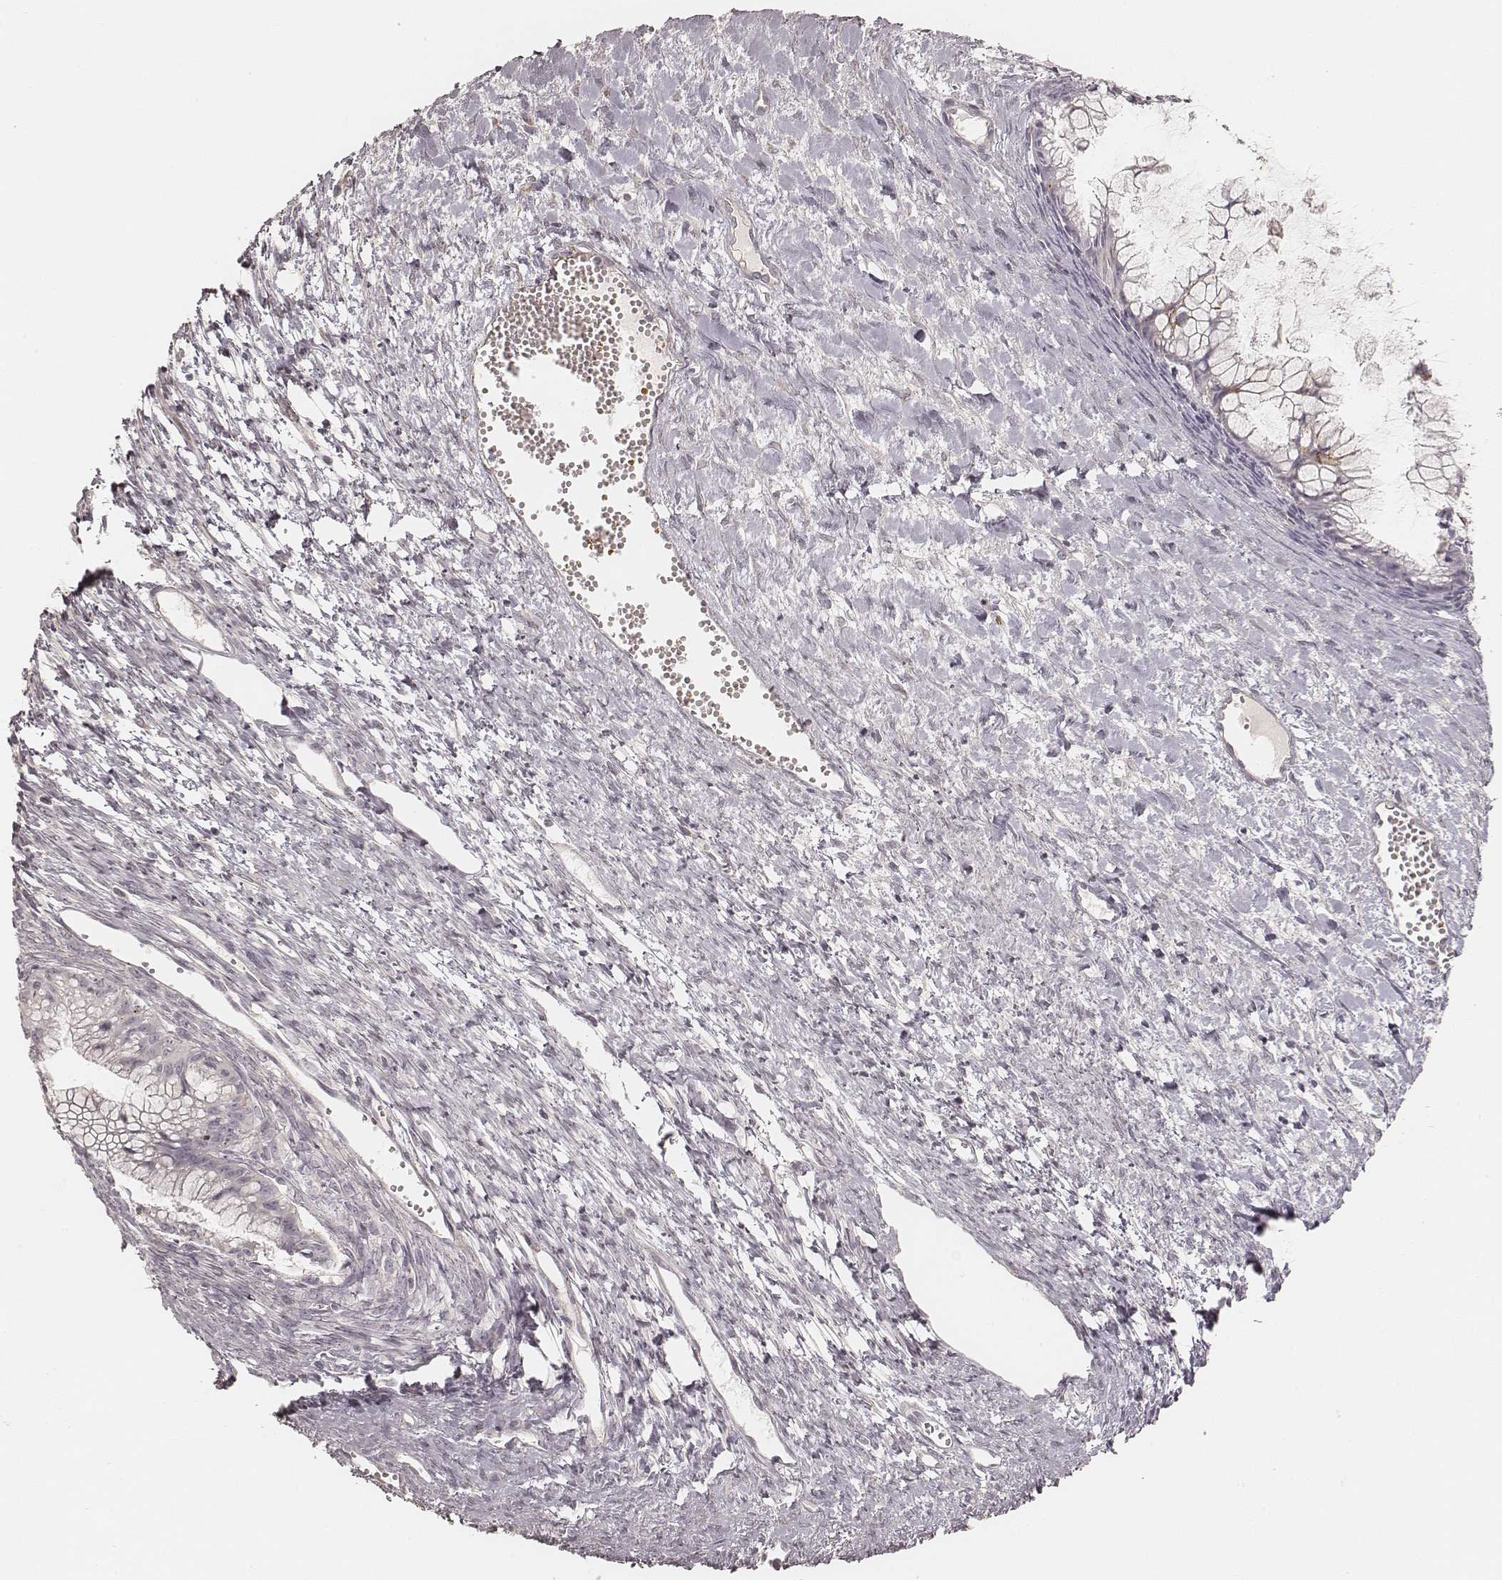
{"staining": {"intensity": "negative", "quantity": "none", "location": "none"}, "tissue": "ovarian cancer", "cell_type": "Tumor cells", "image_type": "cancer", "snomed": [{"axis": "morphology", "description": "Cystadenocarcinoma, mucinous, NOS"}, {"axis": "topography", "description": "Ovary"}], "caption": "The immunohistochemistry (IHC) image has no significant staining in tumor cells of mucinous cystadenocarcinoma (ovarian) tissue.", "gene": "GORASP2", "patient": {"sex": "female", "age": 41}}